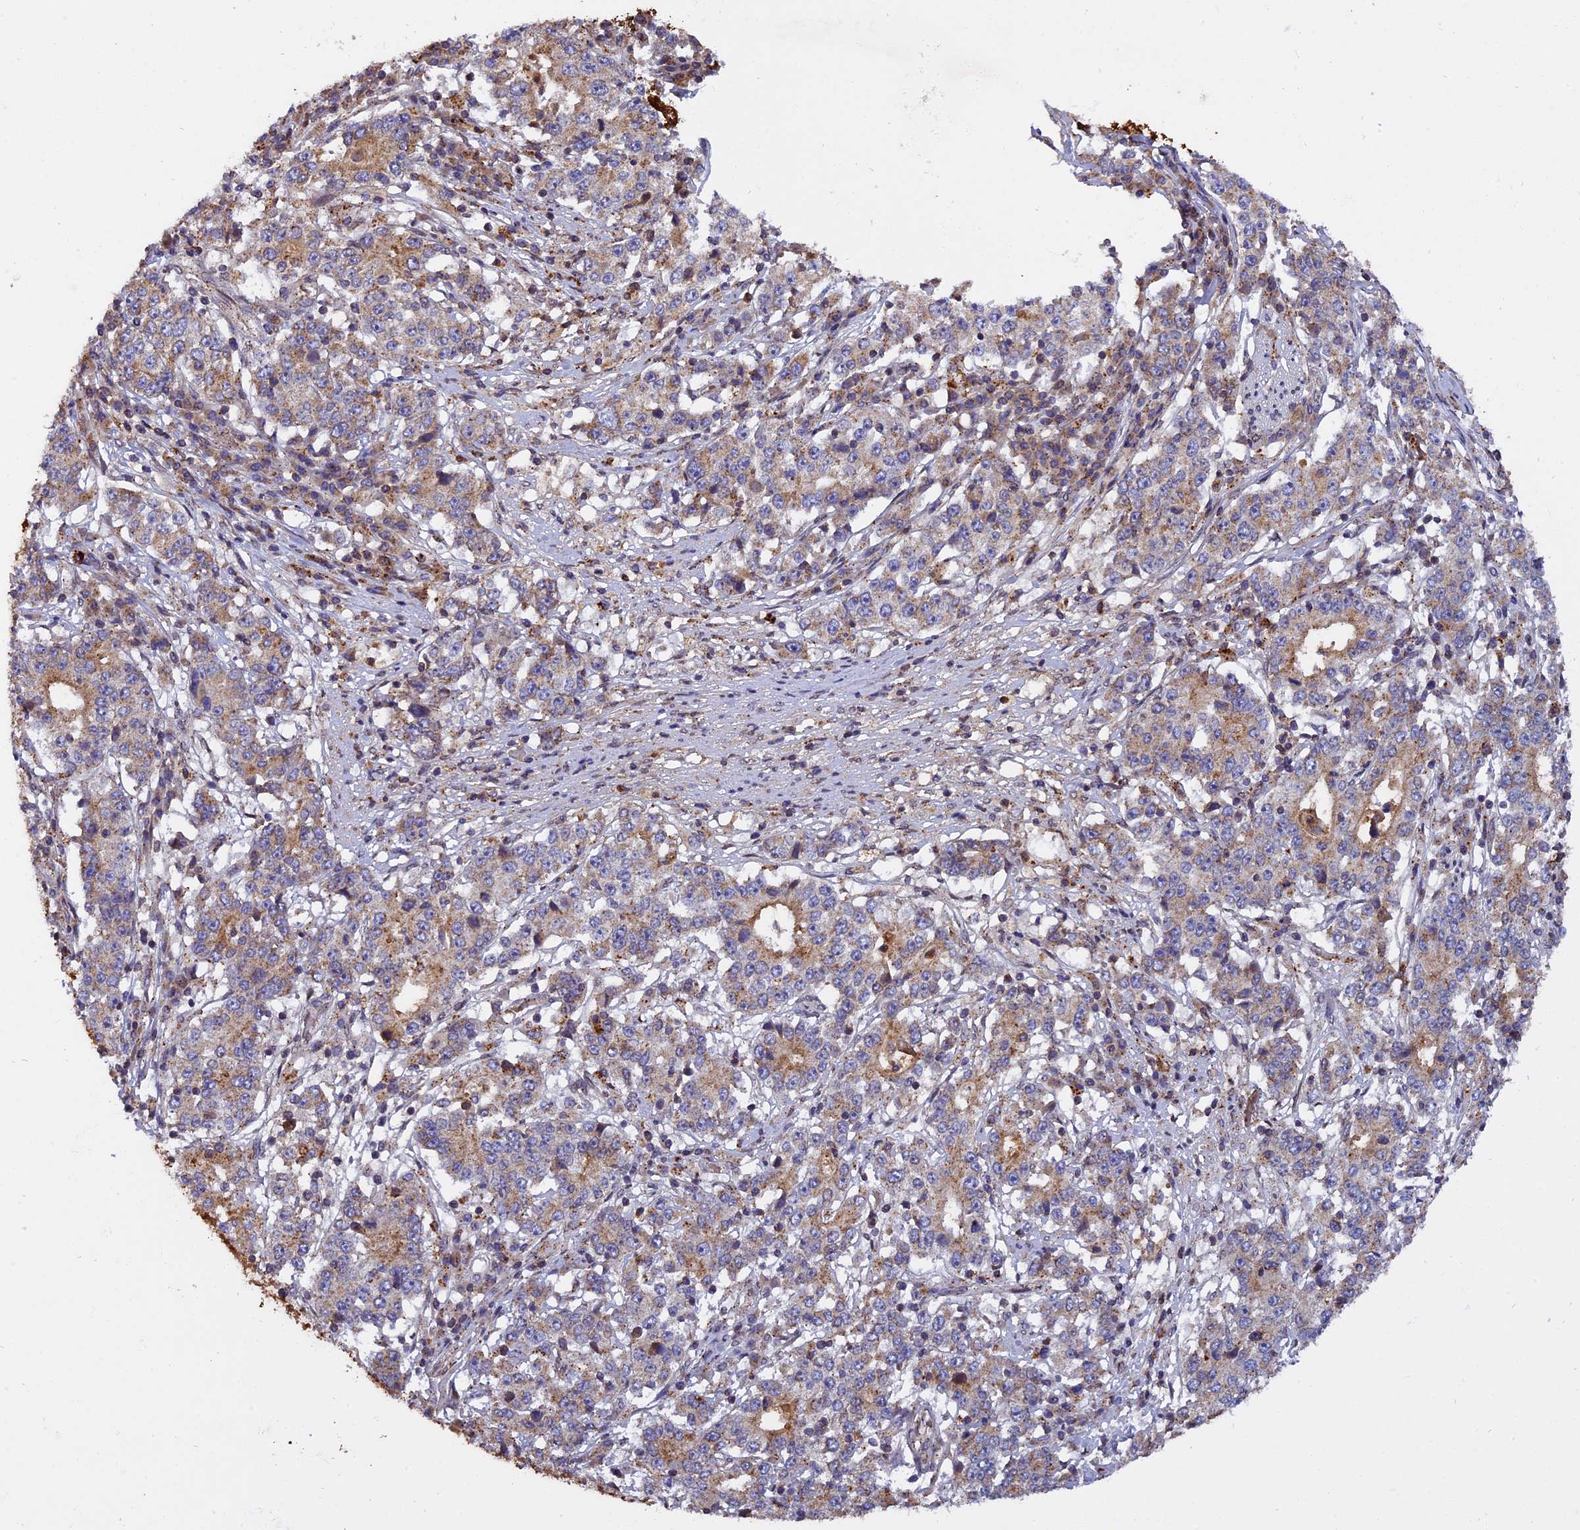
{"staining": {"intensity": "moderate", "quantity": "<25%", "location": "cytoplasmic/membranous"}, "tissue": "stomach cancer", "cell_type": "Tumor cells", "image_type": "cancer", "snomed": [{"axis": "morphology", "description": "Adenocarcinoma, NOS"}, {"axis": "topography", "description": "Stomach"}], "caption": "Immunohistochemical staining of human stomach adenocarcinoma demonstrates moderate cytoplasmic/membranous protein expression in about <25% of tumor cells.", "gene": "CHMP2A", "patient": {"sex": "male", "age": 59}}